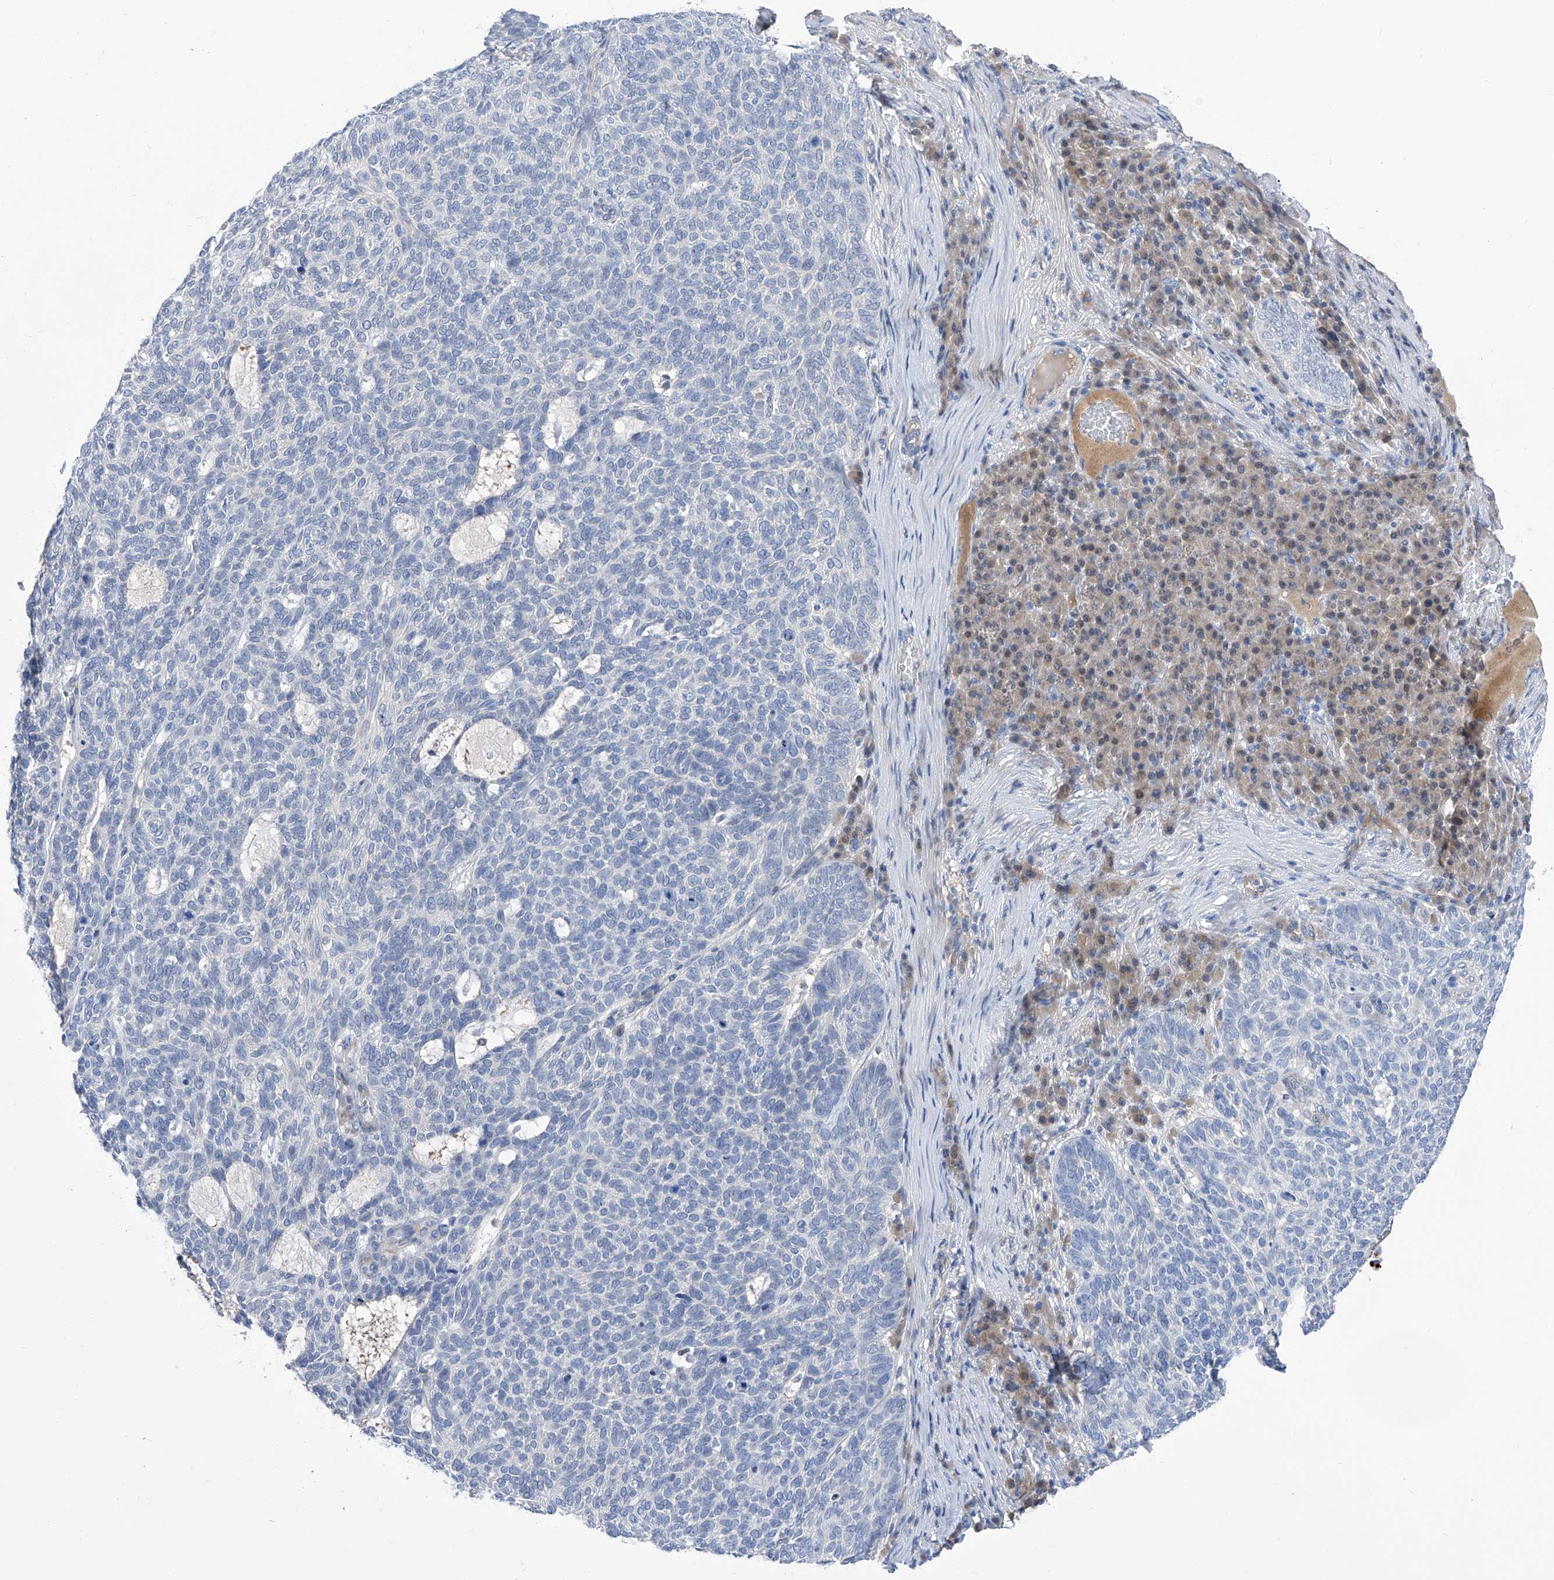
{"staining": {"intensity": "negative", "quantity": "none", "location": "none"}, "tissue": "skin cancer", "cell_type": "Tumor cells", "image_type": "cancer", "snomed": [{"axis": "morphology", "description": "Squamous cell carcinoma, NOS"}, {"axis": "topography", "description": "Skin"}], "caption": "This micrograph is of skin cancer (squamous cell carcinoma) stained with immunohistochemistry to label a protein in brown with the nuclei are counter-stained blue. There is no positivity in tumor cells.", "gene": "PGM3", "patient": {"sex": "female", "age": 90}}